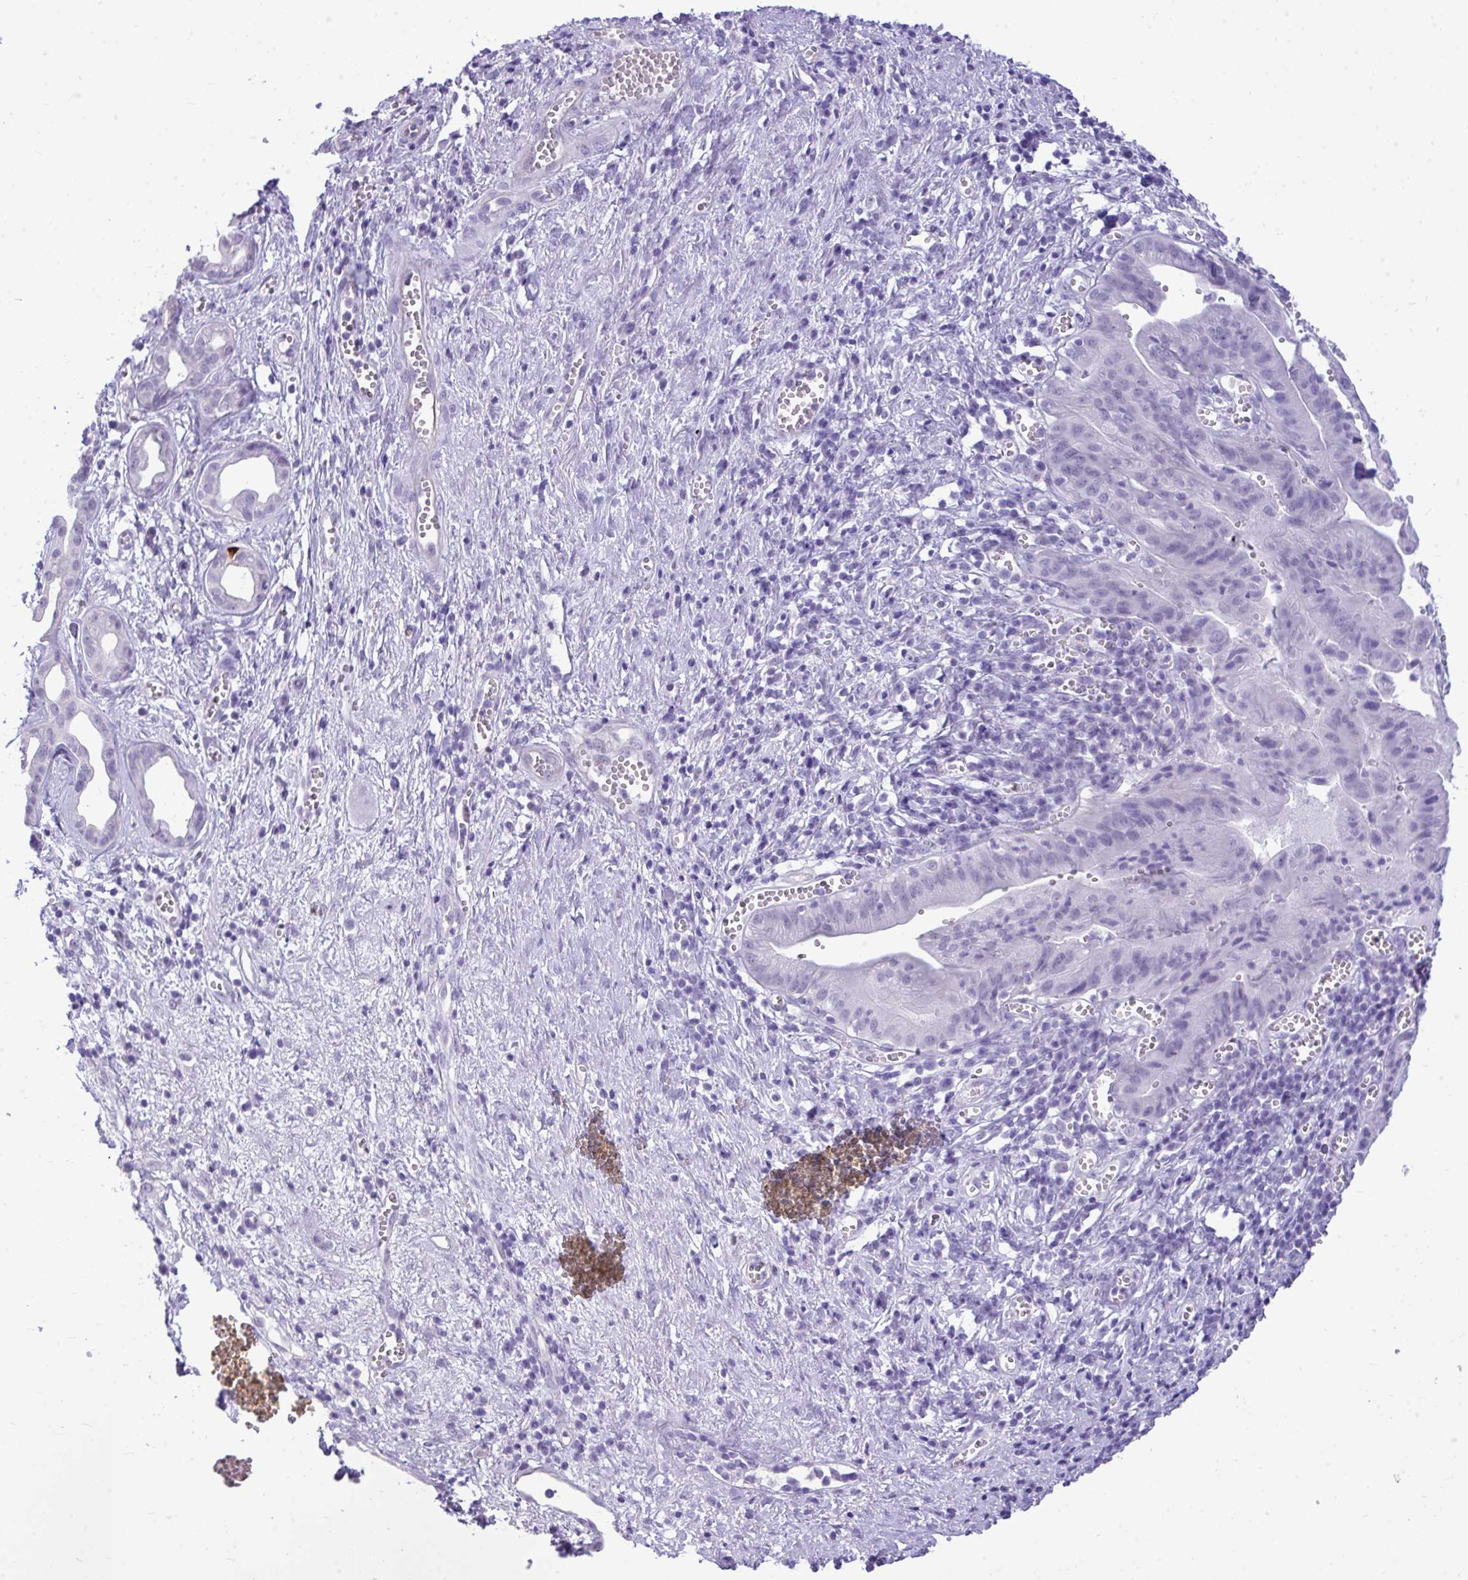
{"staining": {"intensity": "negative", "quantity": "none", "location": "none"}, "tissue": "pancreatic cancer", "cell_type": "Tumor cells", "image_type": "cancer", "snomed": [{"axis": "morphology", "description": "Adenocarcinoma, NOS"}, {"axis": "topography", "description": "Pancreas"}], "caption": "Immunohistochemical staining of human pancreatic adenocarcinoma demonstrates no significant positivity in tumor cells.", "gene": "PRM2", "patient": {"sex": "female", "age": 73}}